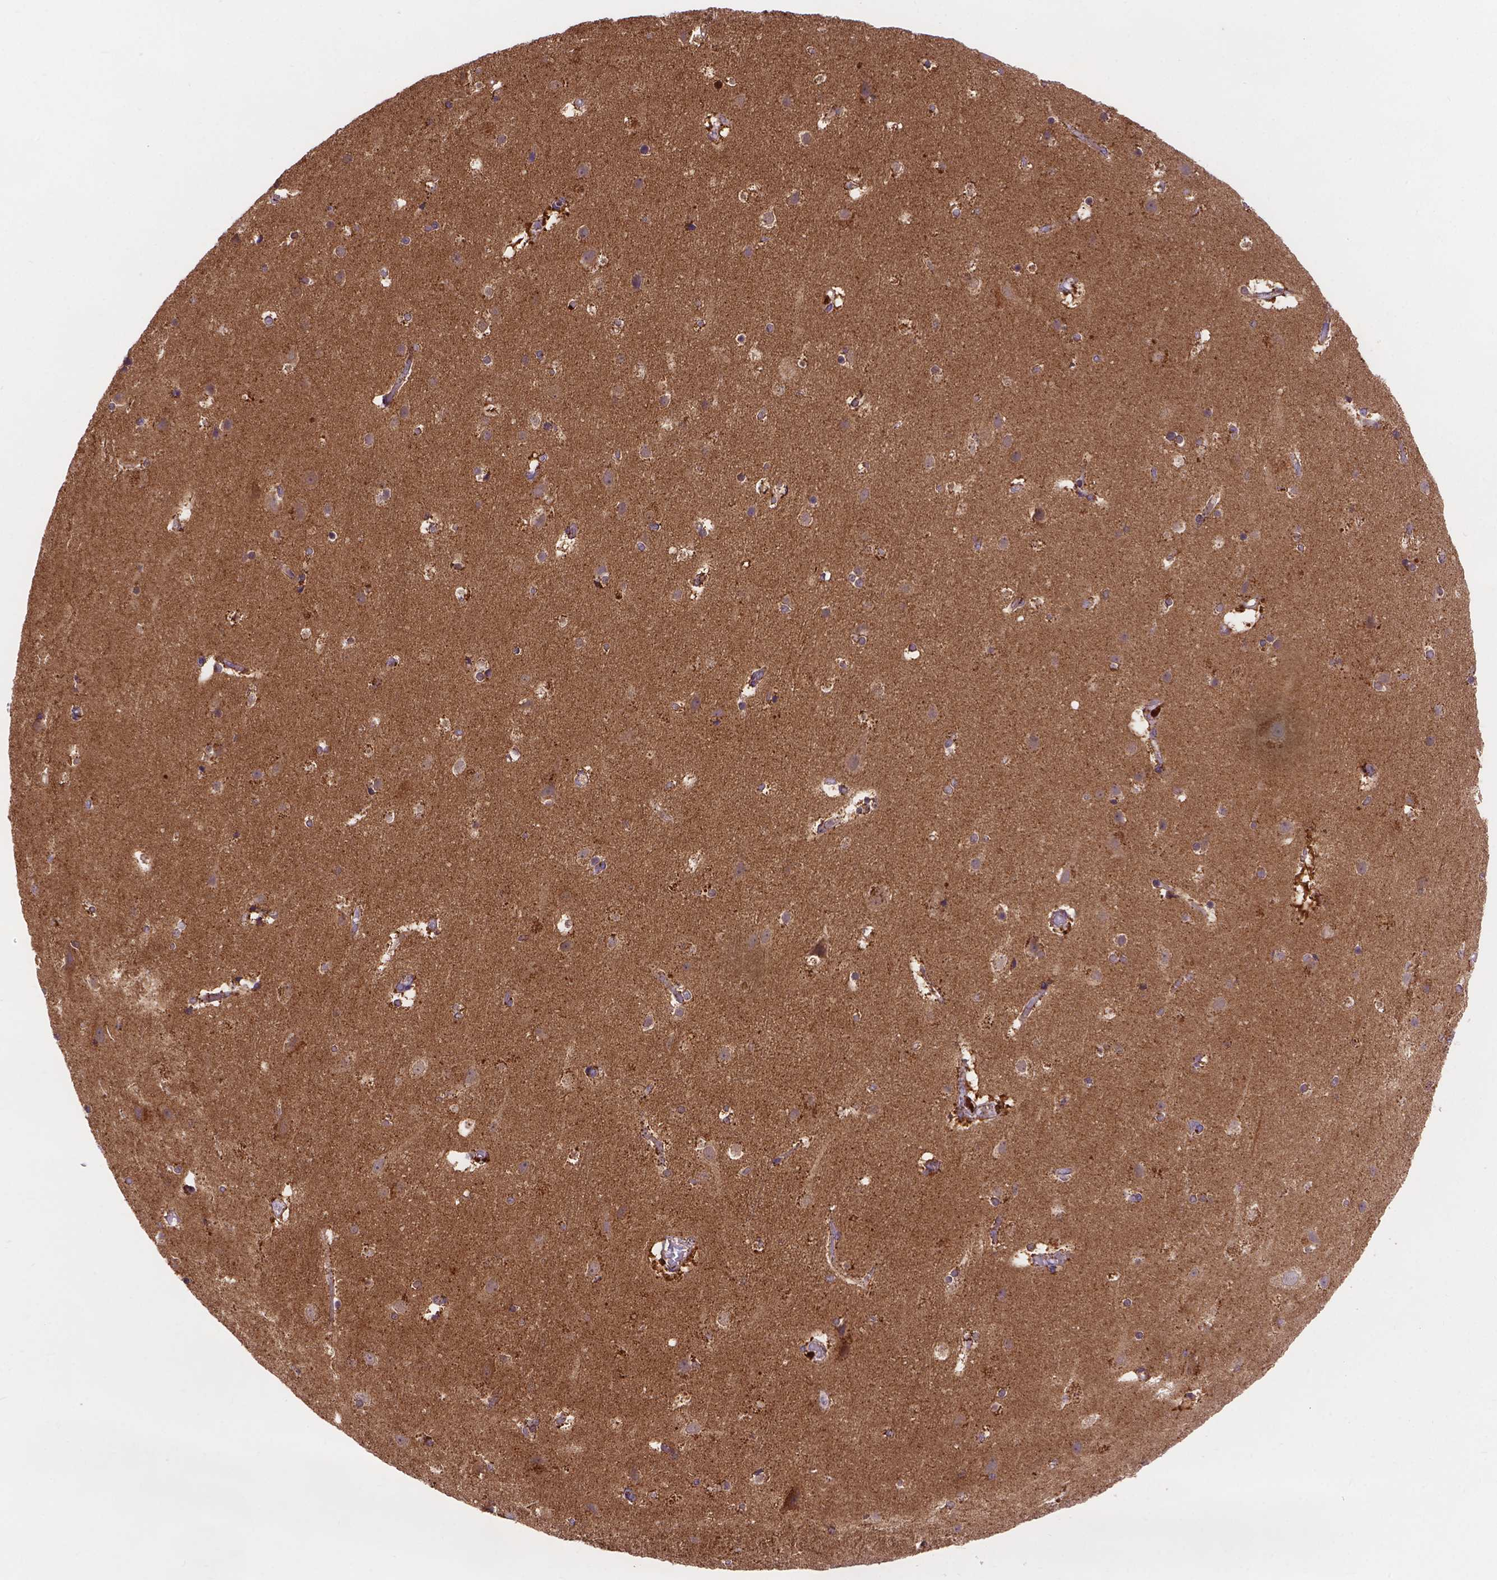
{"staining": {"intensity": "weak", "quantity": "<25%", "location": "cytoplasmic/membranous"}, "tissue": "cerebral cortex", "cell_type": "Endothelial cells", "image_type": "normal", "snomed": [{"axis": "morphology", "description": "Normal tissue, NOS"}, {"axis": "topography", "description": "Cerebral cortex"}], "caption": "The image exhibits no significant expression in endothelial cells of cerebral cortex.", "gene": "AK3", "patient": {"sex": "female", "age": 52}}